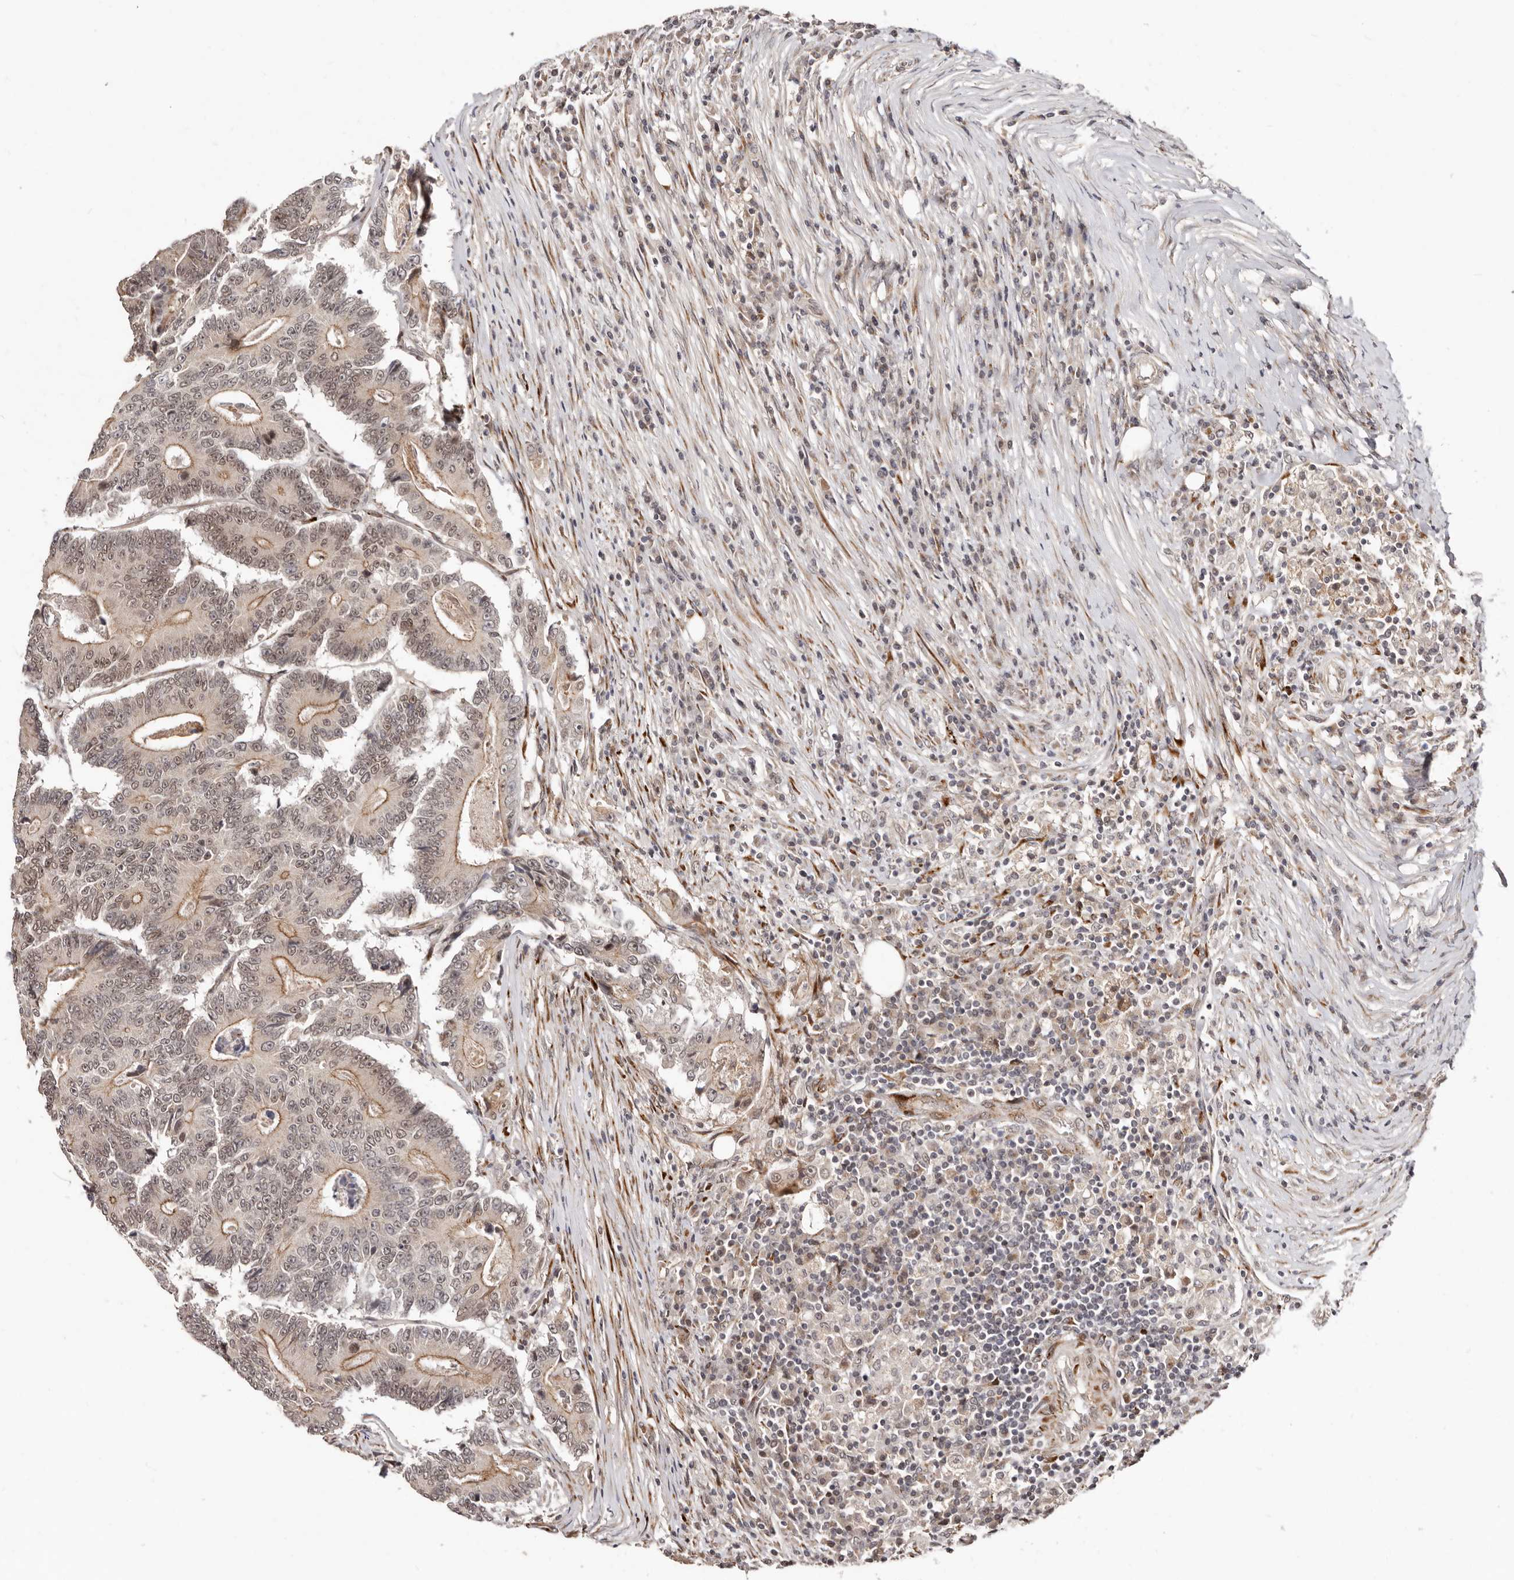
{"staining": {"intensity": "moderate", "quantity": "25%-75%", "location": "cytoplasmic/membranous,nuclear"}, "tissue": "colorectal cancer", "cell_type": "Tumor cells", "image_type": "cancer", "snomed": [{"axis": "morphology", "description": "Adenocarcinoma, NOS"}, {"axis": "topography", "description": "Colon"}], "caption": "Immunohistochemical staining of adenocarcinoma (colorectal) demonstrates medium levels of moderate cytoplasmic/membranous and nuclear protein positivity in approximately 25%-75% of tumor cells. Nuclei are stained in blue.", "gene": "SRCAP", "patient": {"sex": "male", "age": 83}}